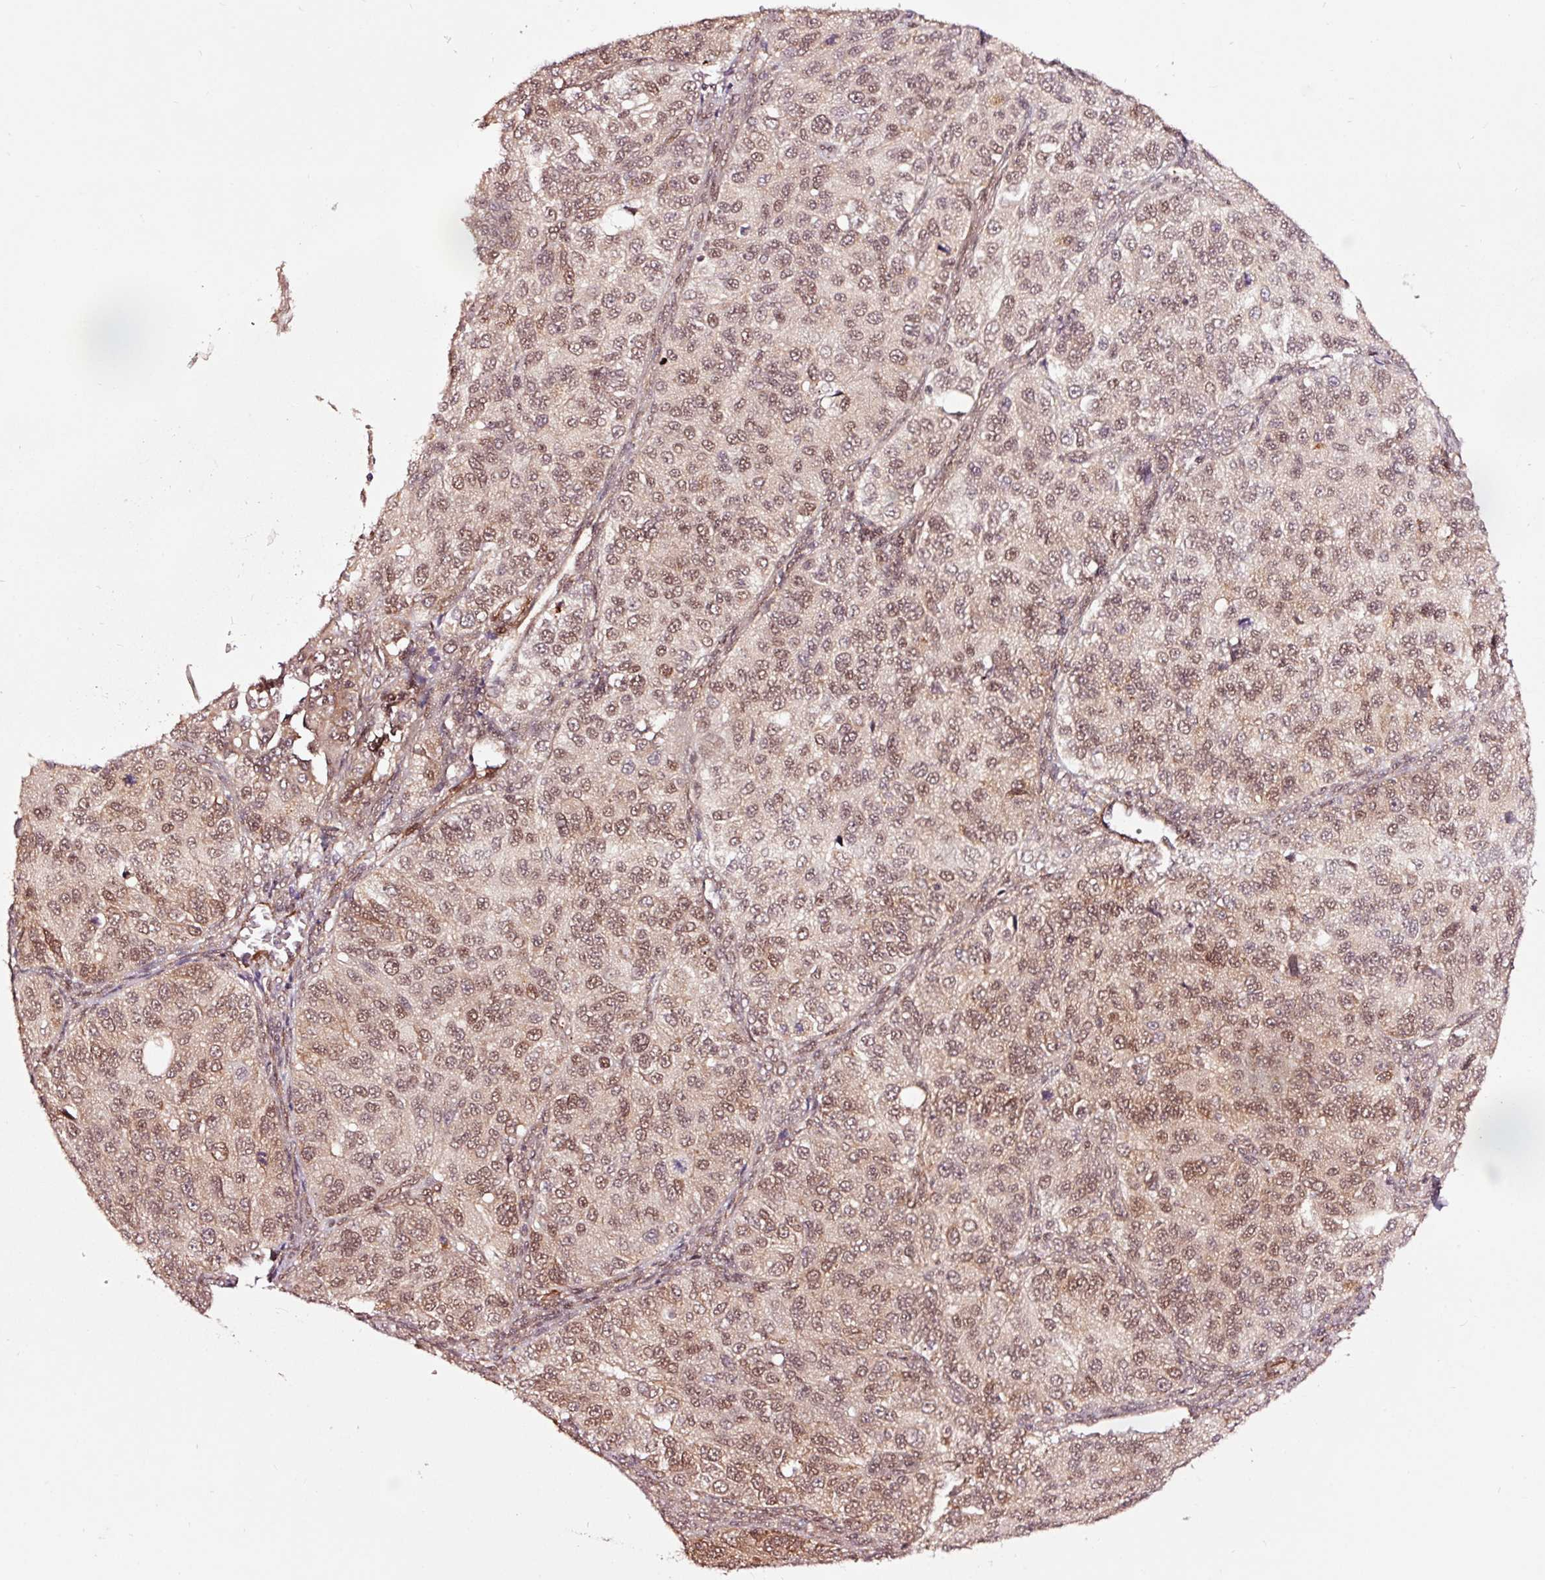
{"staining": {"intensity": "moderate", "quantity": ">75%", "location": "nuclear"}, "tissue": "ovarian cancer", "cell_type": "Tumor cells", "image_type": "cancer", "snomed": [{"axis": "morphology", "description": "Carcinoma, endometroid"}, {"axis": "topography", "description": "Ovary"}], "caption": "Protein analysis of ovarian cancer (endometroid carcinoma) tissue reveals moderate nuclear staining in about >75% of tumor cells.", "gene": "TPM1", "patient": {"sex": "female", "age": 51}}